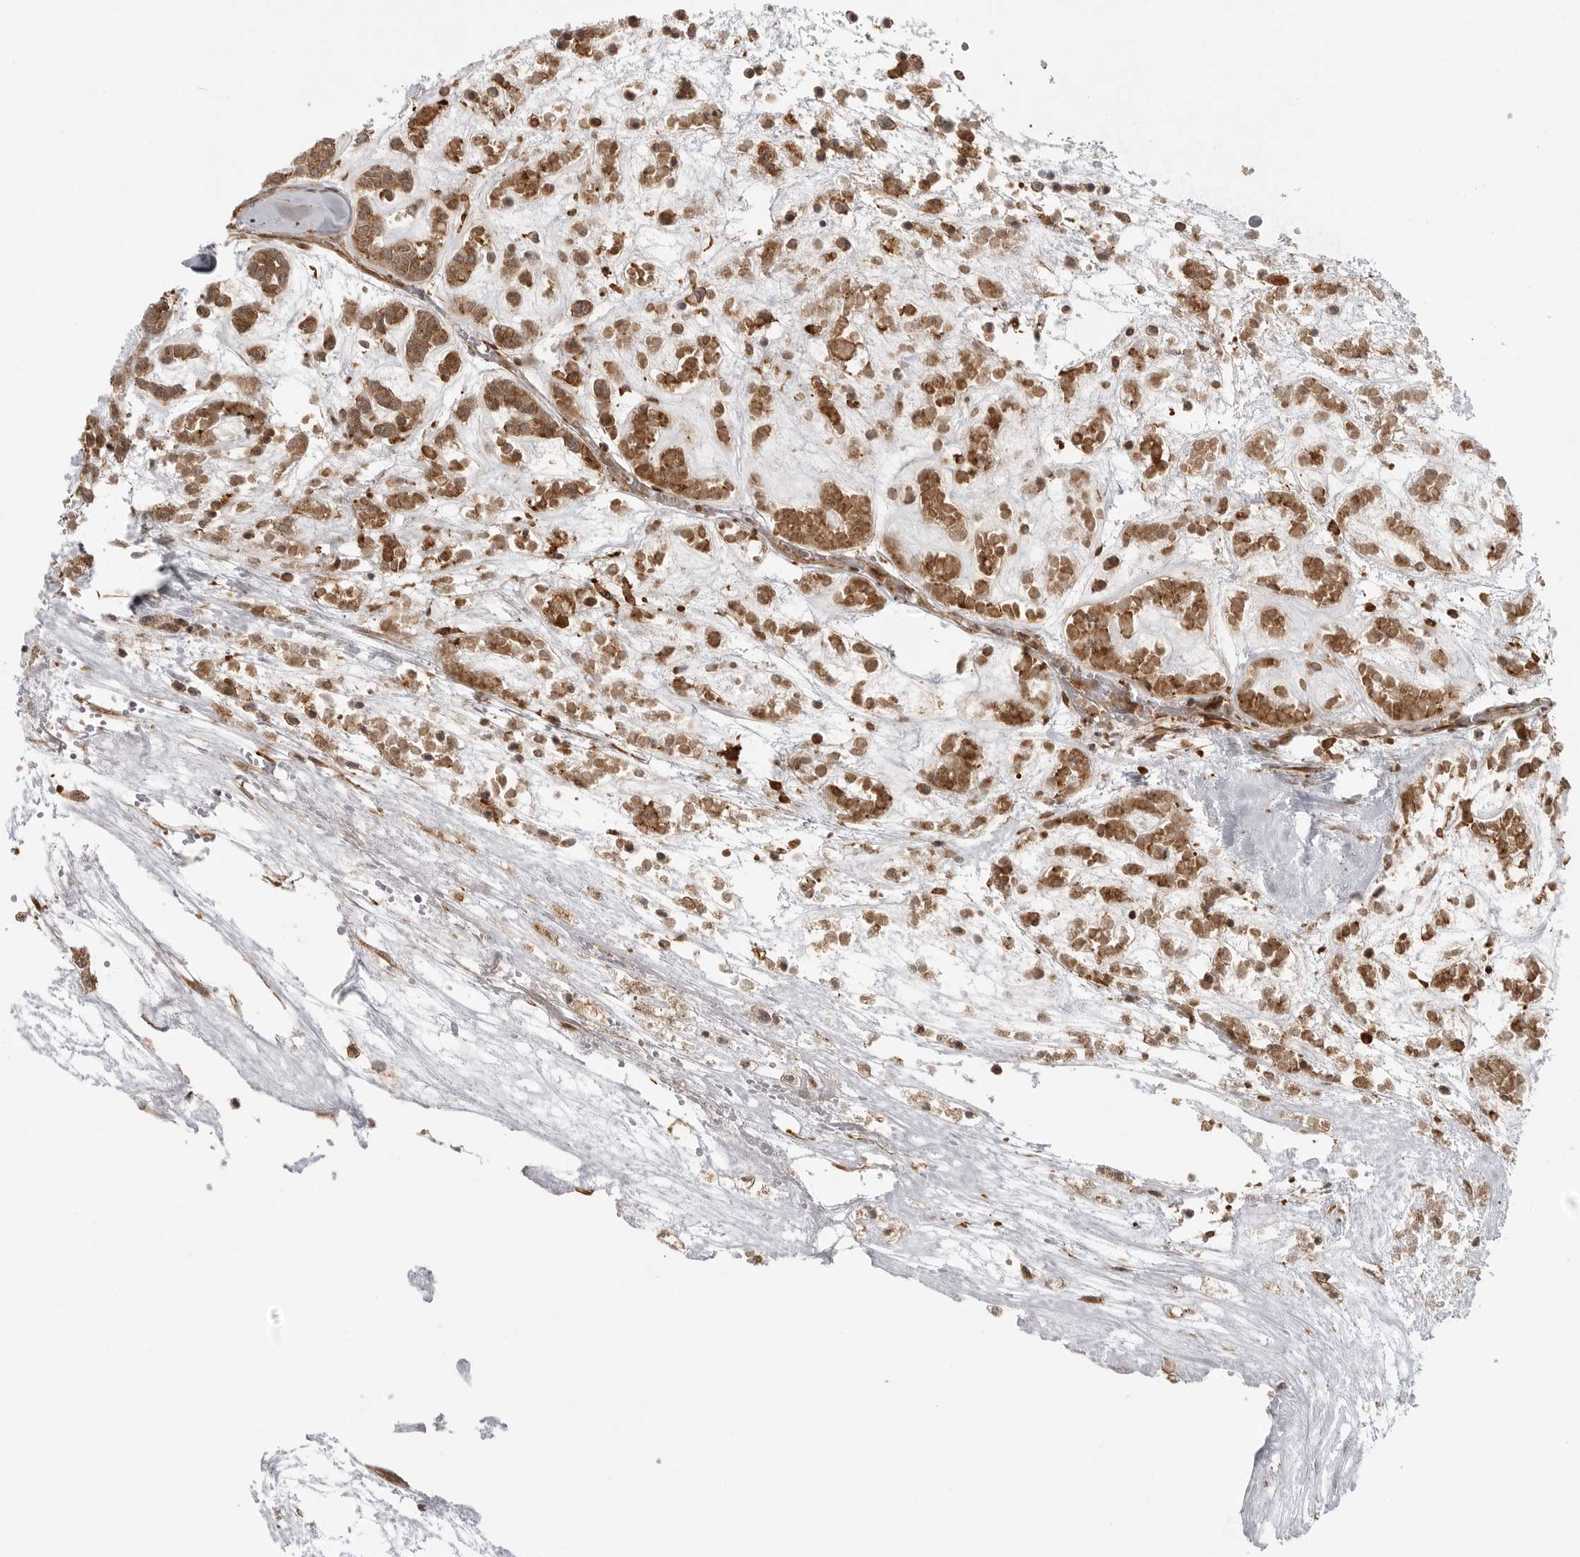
{"staining": {"intensity": "moderate", "quantity": ">75%", "location": "cytoplasmic/membranous"}, "tissue": "head and neck cancer", "cell_type": "Tumor cells", "image_type": "cancer", "snomed": [{"axis": "morphology", "description": "Adenocarcinoma, NOS"}, {"axis": "morphology", "description": "Adenoma, NOS"}, {"axis": "topography", "description": "Head-Neck"}], "caption": "Tumor cells reveal medium levels of moderate cytoplasmic/membranous positivity in about >75% of cells in head and neck cancer (adenocarcinoma).", "gene": "FAT3", "patient": {"sex": "female", "age": 55}}